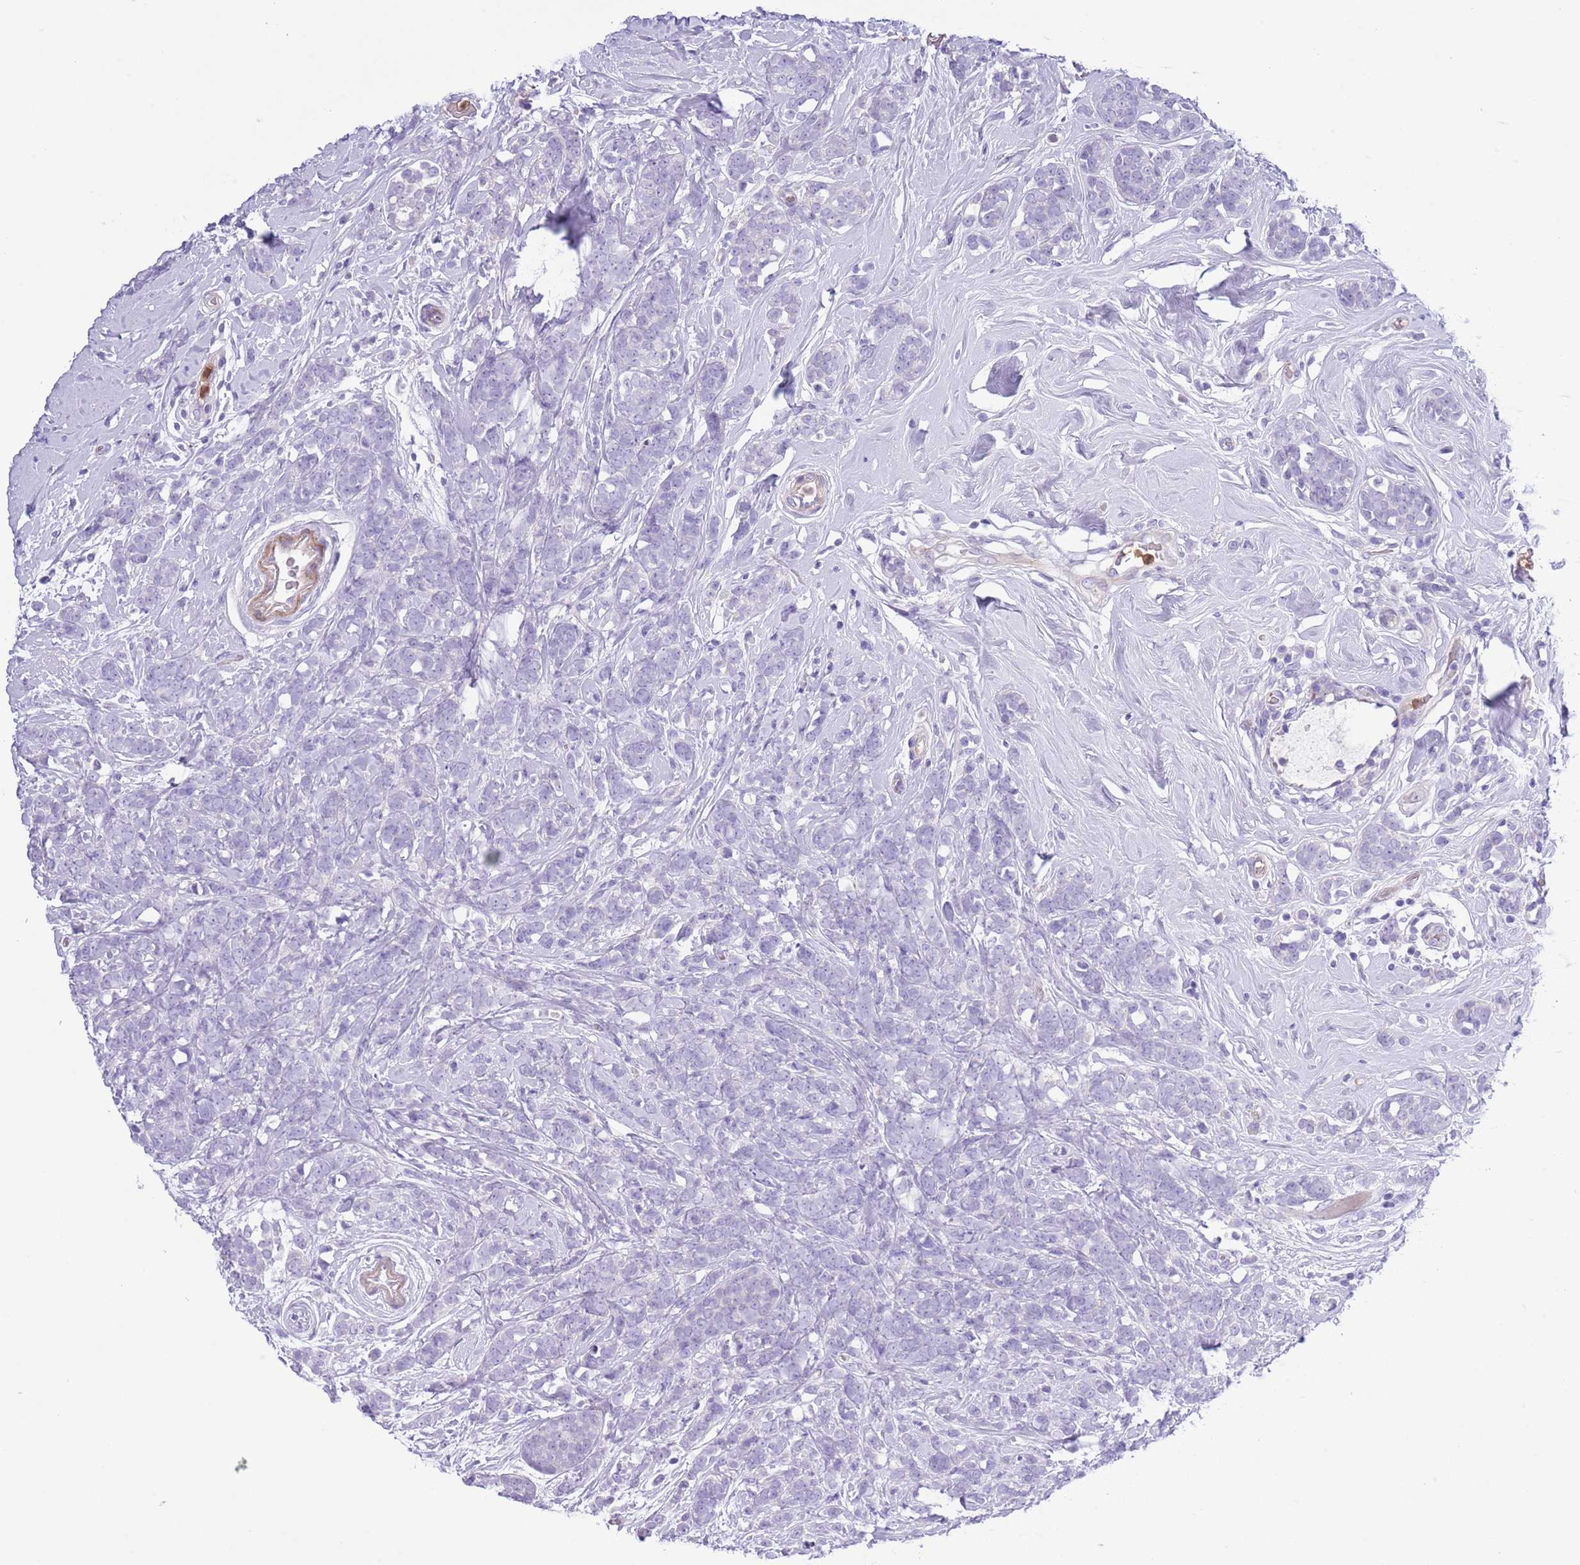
{"staining": {"intensity": "negative", "quantity": "none", "location": "none"}, "tissue": "breast cancer", "cell_type": "Tumor cells", "image_type": "cancer", "snomed": [{"axis": "morphology", "description": "Lobular carcinoma"}, {"axis": "topography", "description": "Breast"}], "caption": "Human breast lobular carcinoma stained for a protein using IHC demonstrates no expression in tumor cells.", "gene": "OR6M1", "patient": {"sex": "female", "age": 58}}